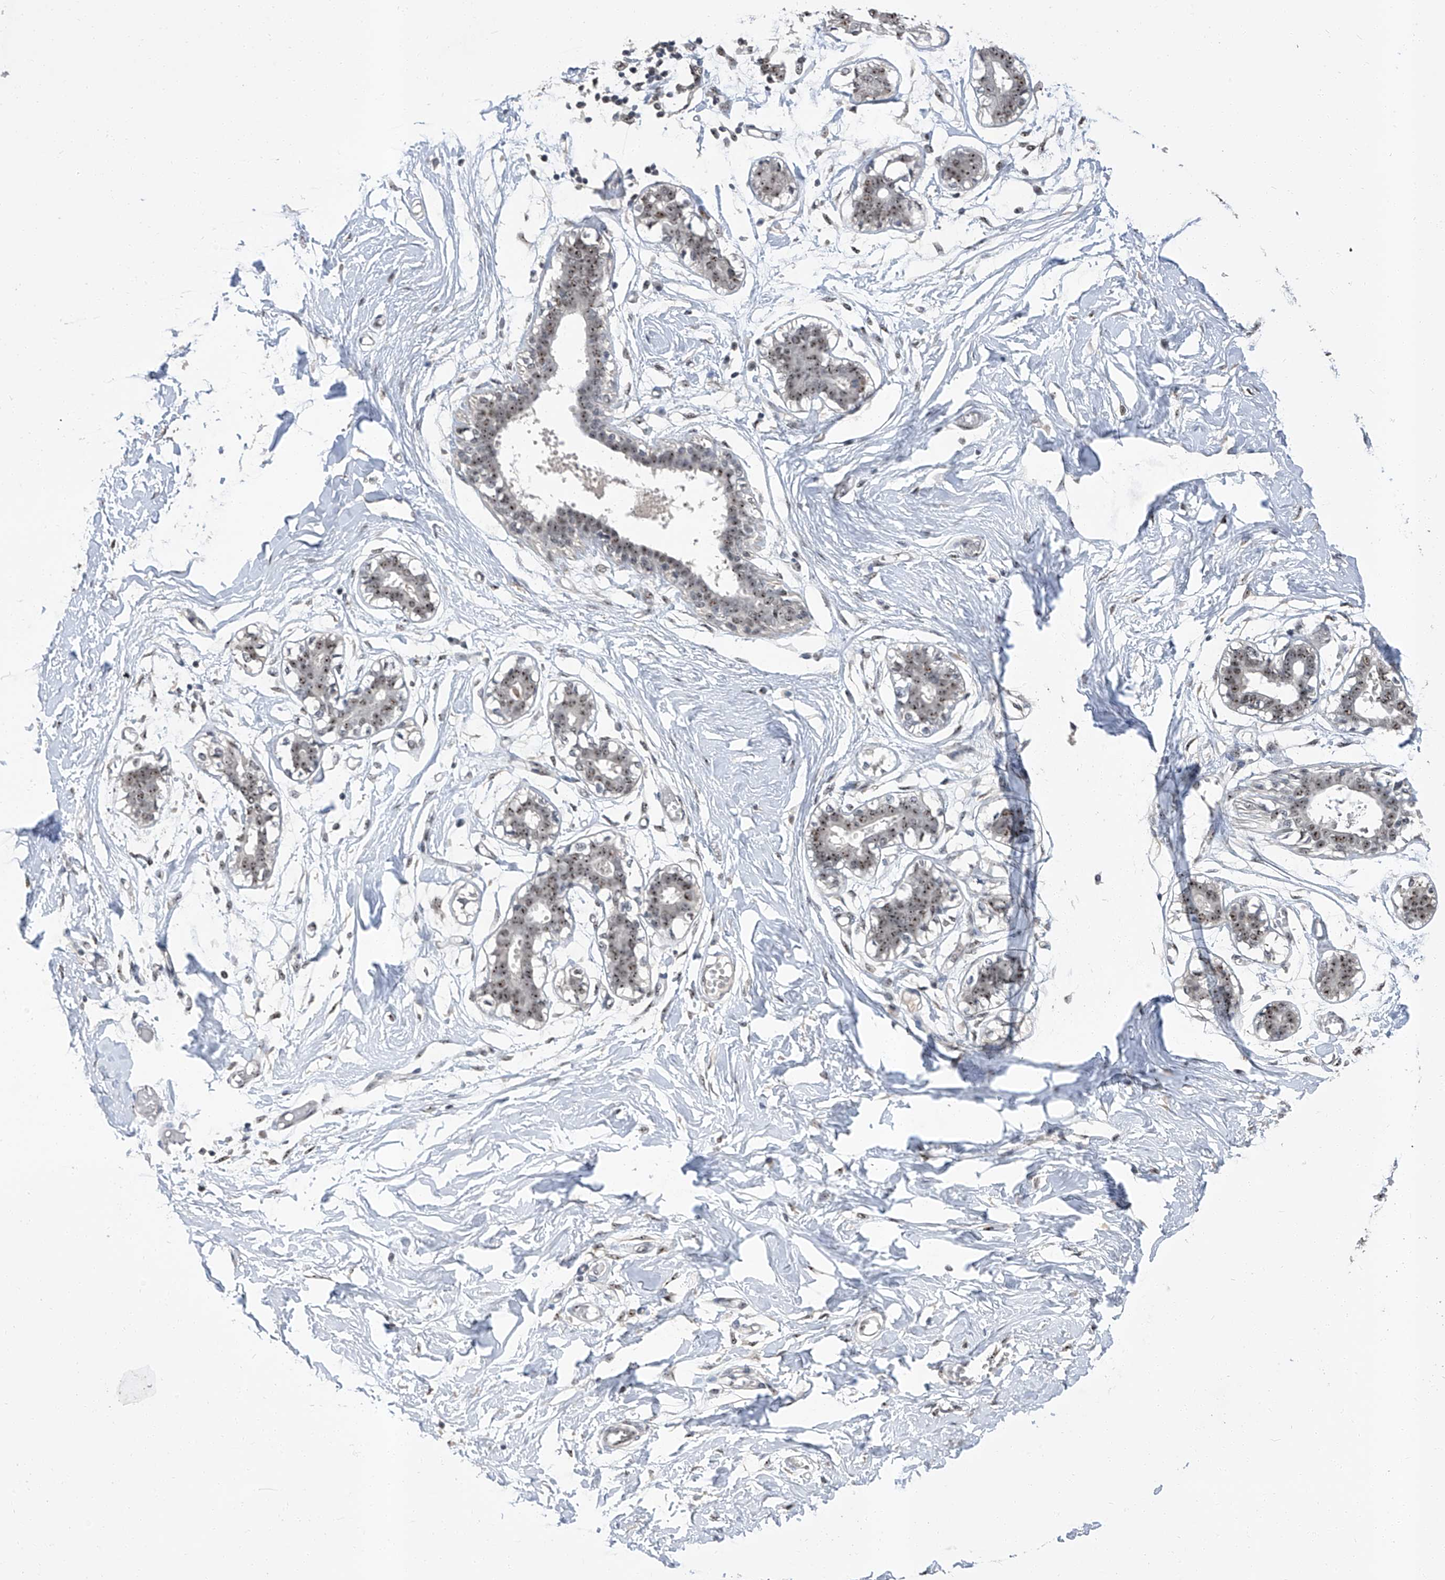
{"staining": {"intensity": "negative", "quantity": "none", "location": "none"}, "tissue": "breast", "cell_type": "Adipocytes", "image_type": "normal", "snomed": [{"axis": "morphology", "description": "Normal tissue, NOS"}, {"axis": "topography", "description": "Breast"}], "caption": "The photomicrograph shows no significant expression in adipocytes of breast.", "gene": "CMTR1", "patient": {"sex": "female", "age": 27}}